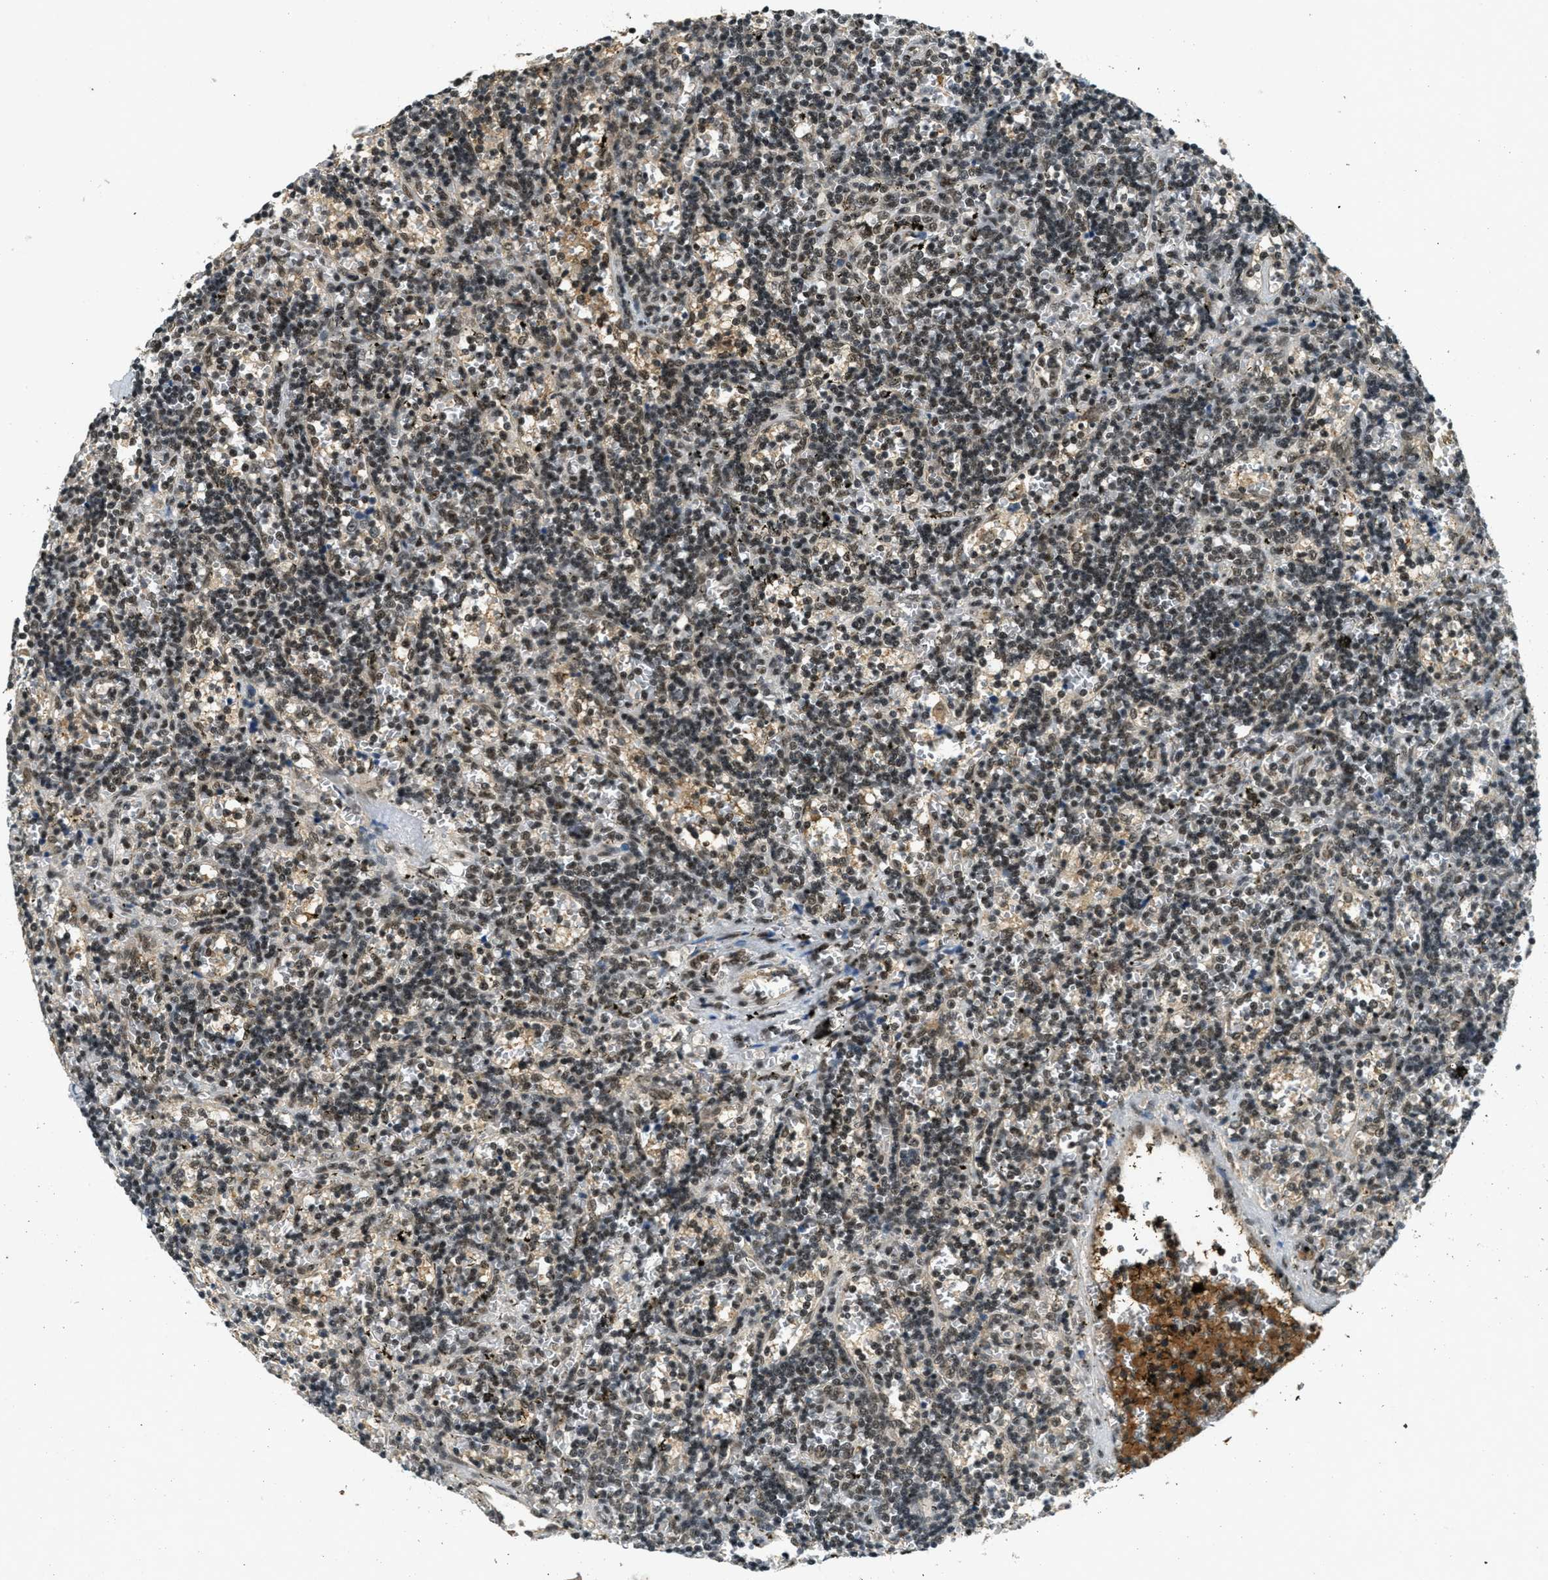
{"staining": {"intensity": "moderate", "quantity": ">75%", "location": "nuclear"}, "tissue": "lymphoma", "cell_type": "Tumor cells", "image_type": "cancer", "snomed": [{"axis": "morphology", "description": "Malignant lymphoma, non-Hodgkin's type, Low grade"}, {"axis": "topography", "description": "Spleen"}], "caption": "The micrograph shows staining of lymphoma, revealing moderate nuclear protein staining (brown color) within tumor cells.", "gene": "ZNF148", "patient": {"sex": "male", "age": 60}}